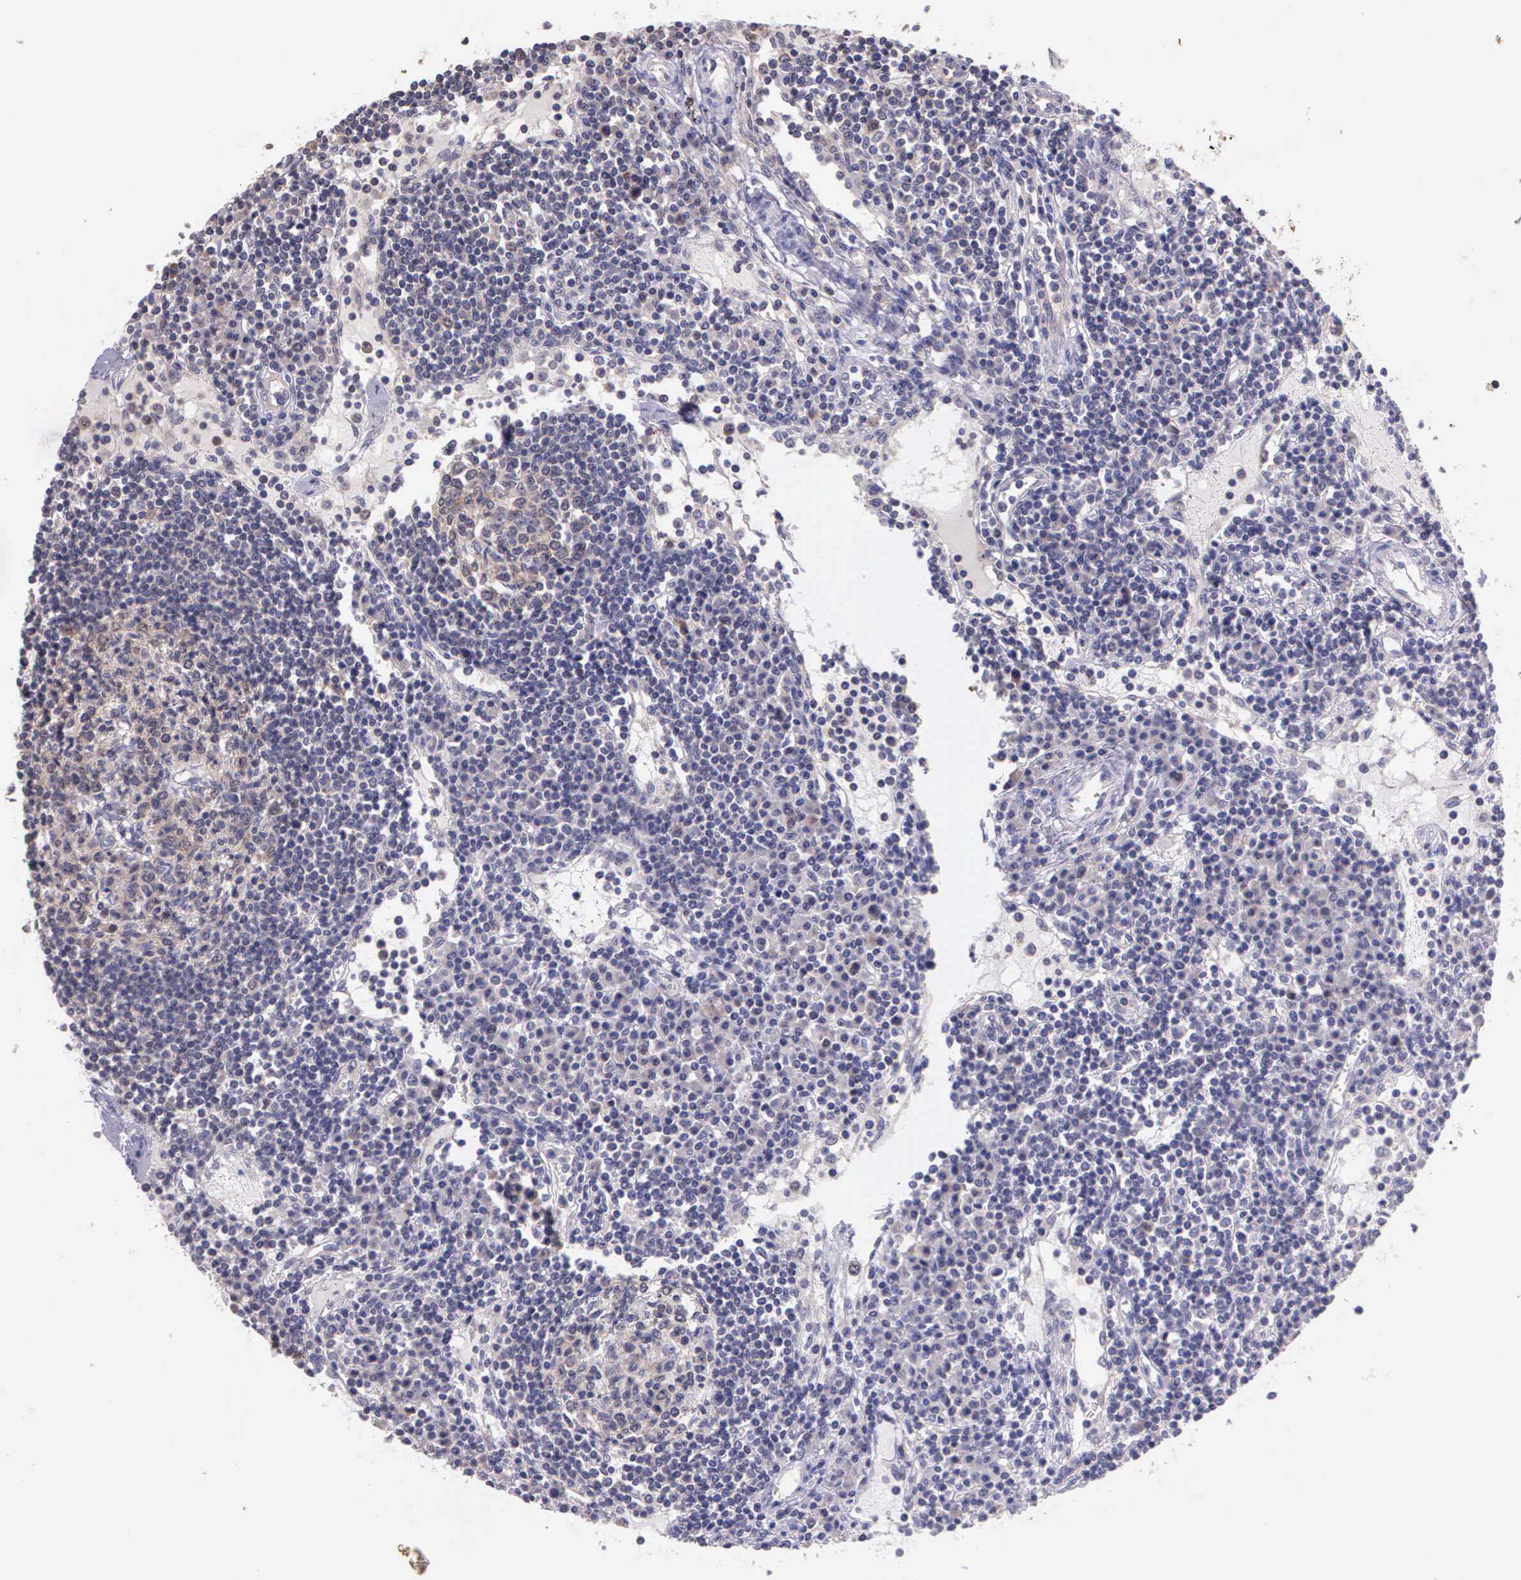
{"staining": {"intensity": "weak", "quantity": "25%-75%", "location": "cytoplasmic/membranous"}, "tissue": "lymph node", "cell_type": "Germinal center cells", "image_type": "normal", "snomed": [{"axis": "morphology", "description": "Normal tissue, NOS"}, {"axis": "topography", "description": "Lymph node"}], "caption": "Weak cytoplasmic/membranous protein positivity is seen in approximately 25%-75% of germinal center cells in lymph node. (IHC, brightfield microscopy, high magnification).", "gene": "IGBP1P2", "patient": {"sex": "female", "age": 62}}